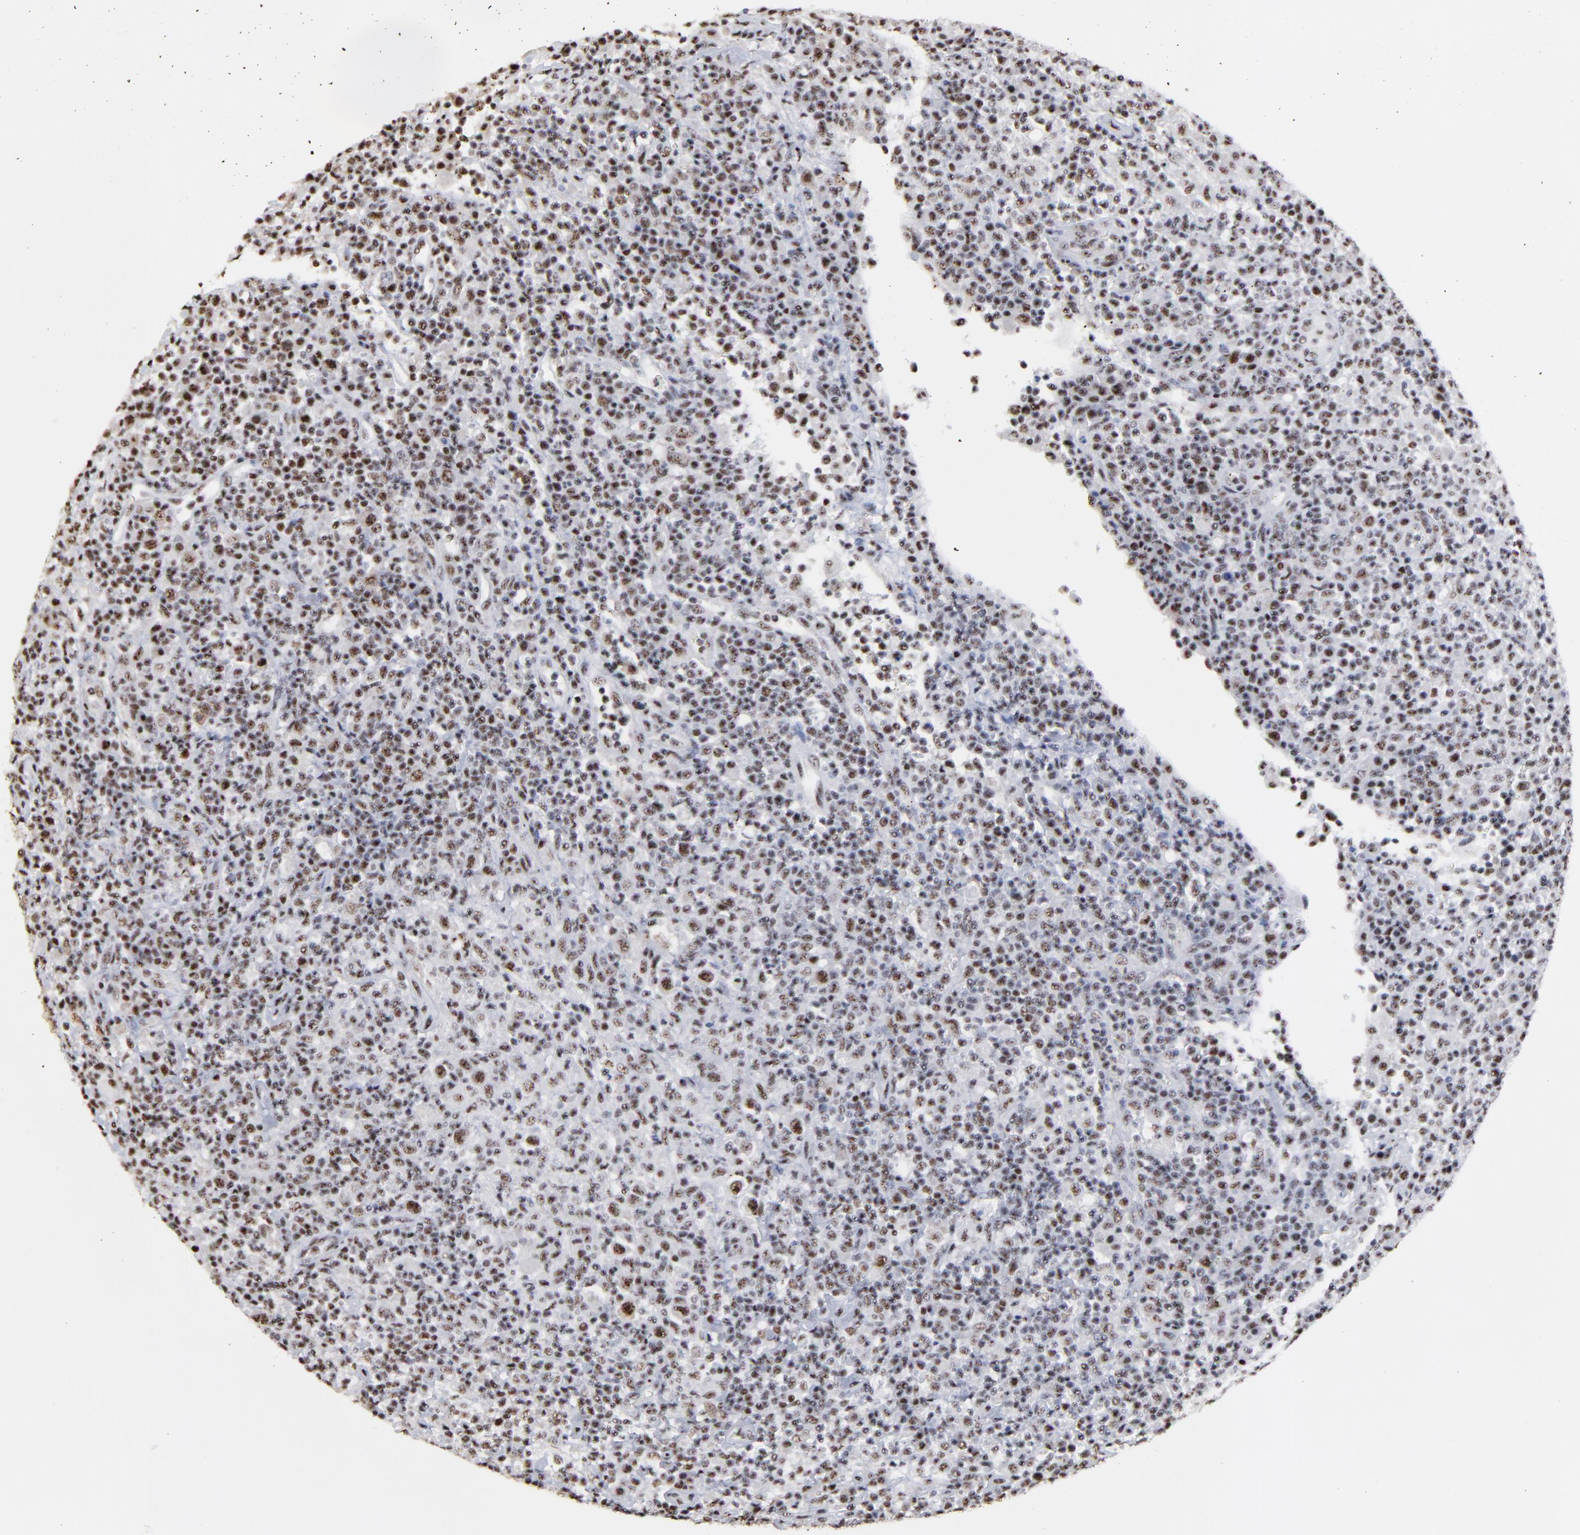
{"staining": {"intensity": "moderate", "quantity": "25%-75%", "location": "nuclear"}, "tissue": "lymphoma", "cell_type": "Tumor cells", "image_type": "cancer", "snomed": [{"axis": "morphology", "description": "Hodgkin's disease, NOS"}, {"axis": "topography", "description": "Lymph node"}], "caption": "Human Hodgkin's disease stained for a protein (brown) displays moderate nuclear positive expression in about 25%-75% of tumor cells.", "gene": "MBD4", "patient": {"sex": "male", "age": 65}}